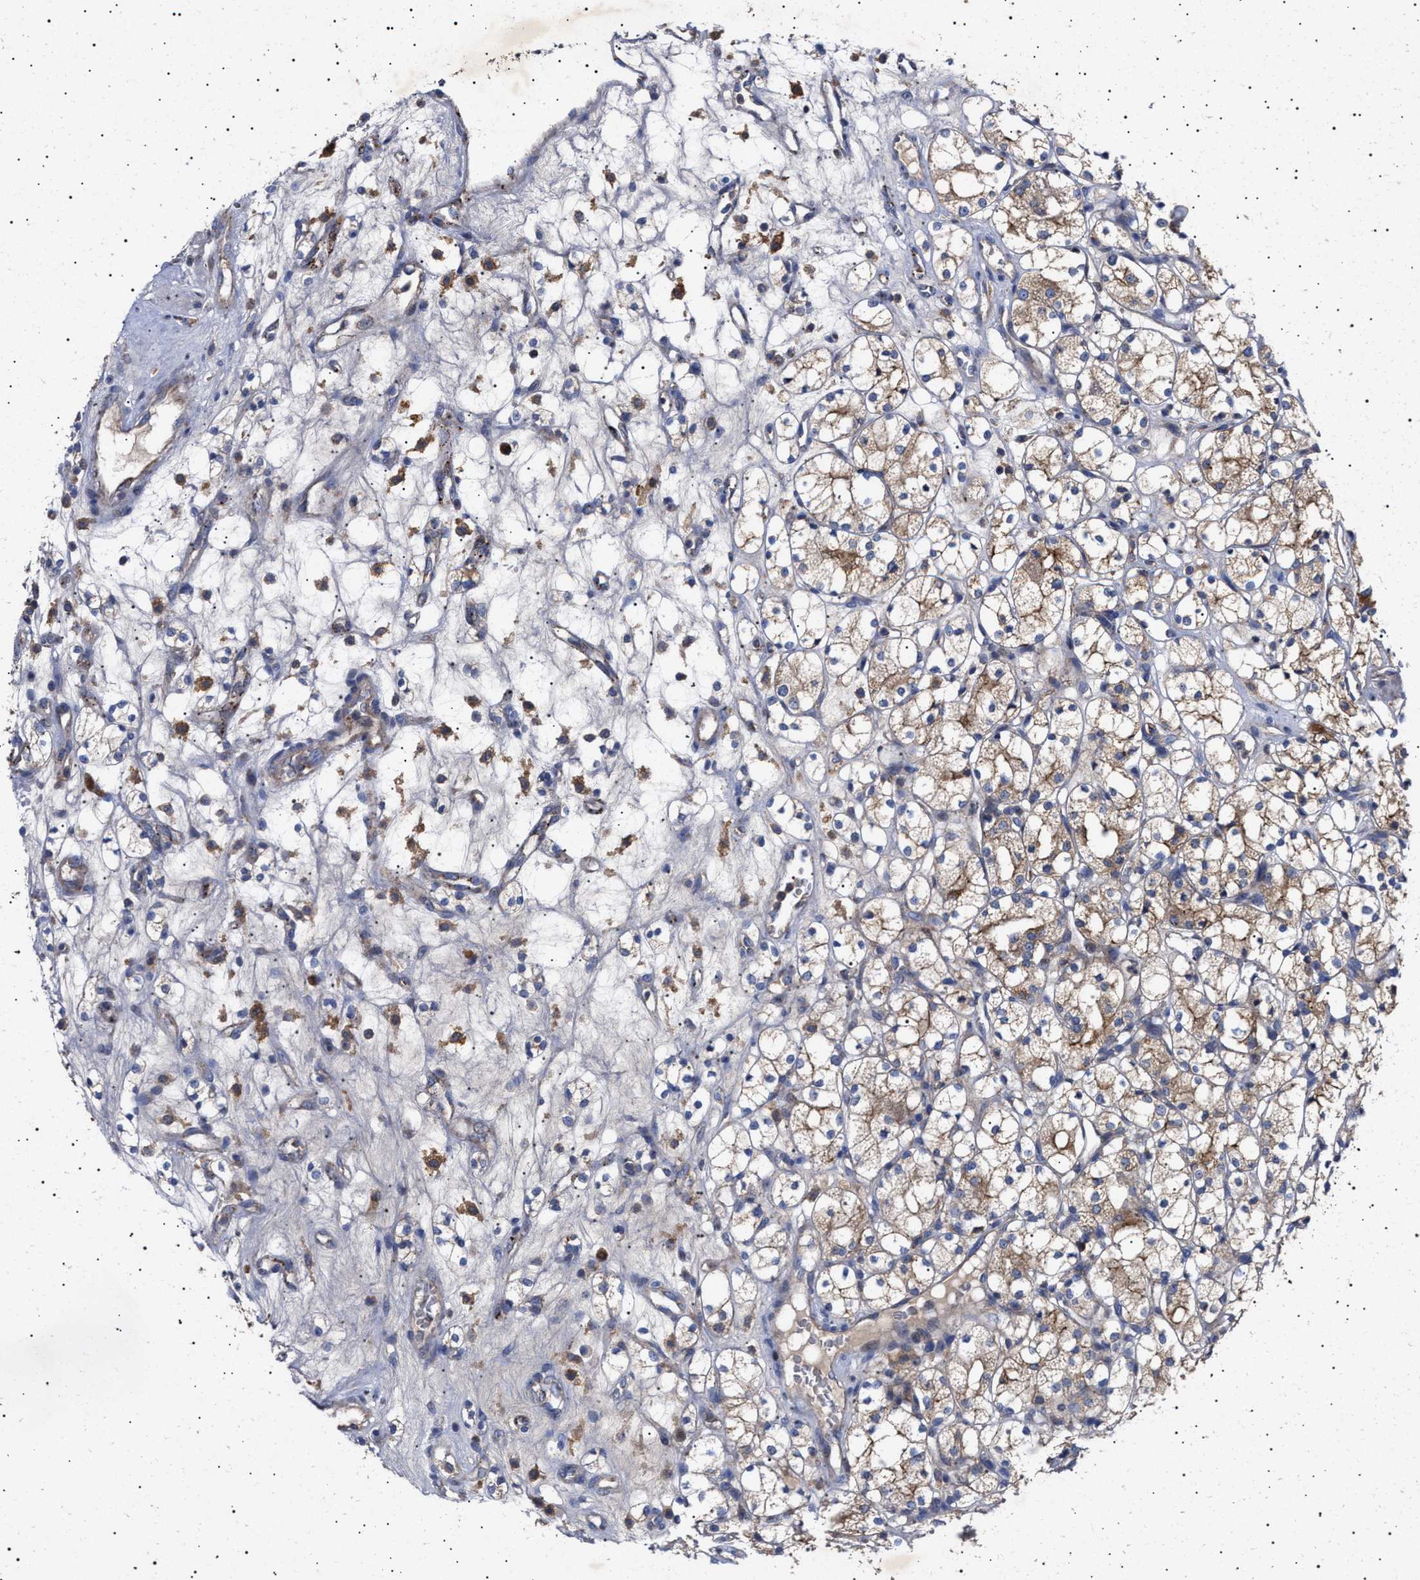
{"staining": {"intensity": "weak", "quantity": "25%-75%", "location": "cytoplasmic/membranous"}, "tissue": "renal cancer", "cell_type": "Tumor cells", "image_type": "cancer", "snomed": [{"axis": "morphology", "description": "Adenocarcinoma, NOS"}, {"axis": "topography", "description": "Kidney"}], "caption": "Protein expression analysis of renal cancer exhibits weak cytoplasmic/membranous staining in approximately 25%-75% of tumor cells.", "gene": "MRPL10", "patient": {"sex": "male", "age": 77}}